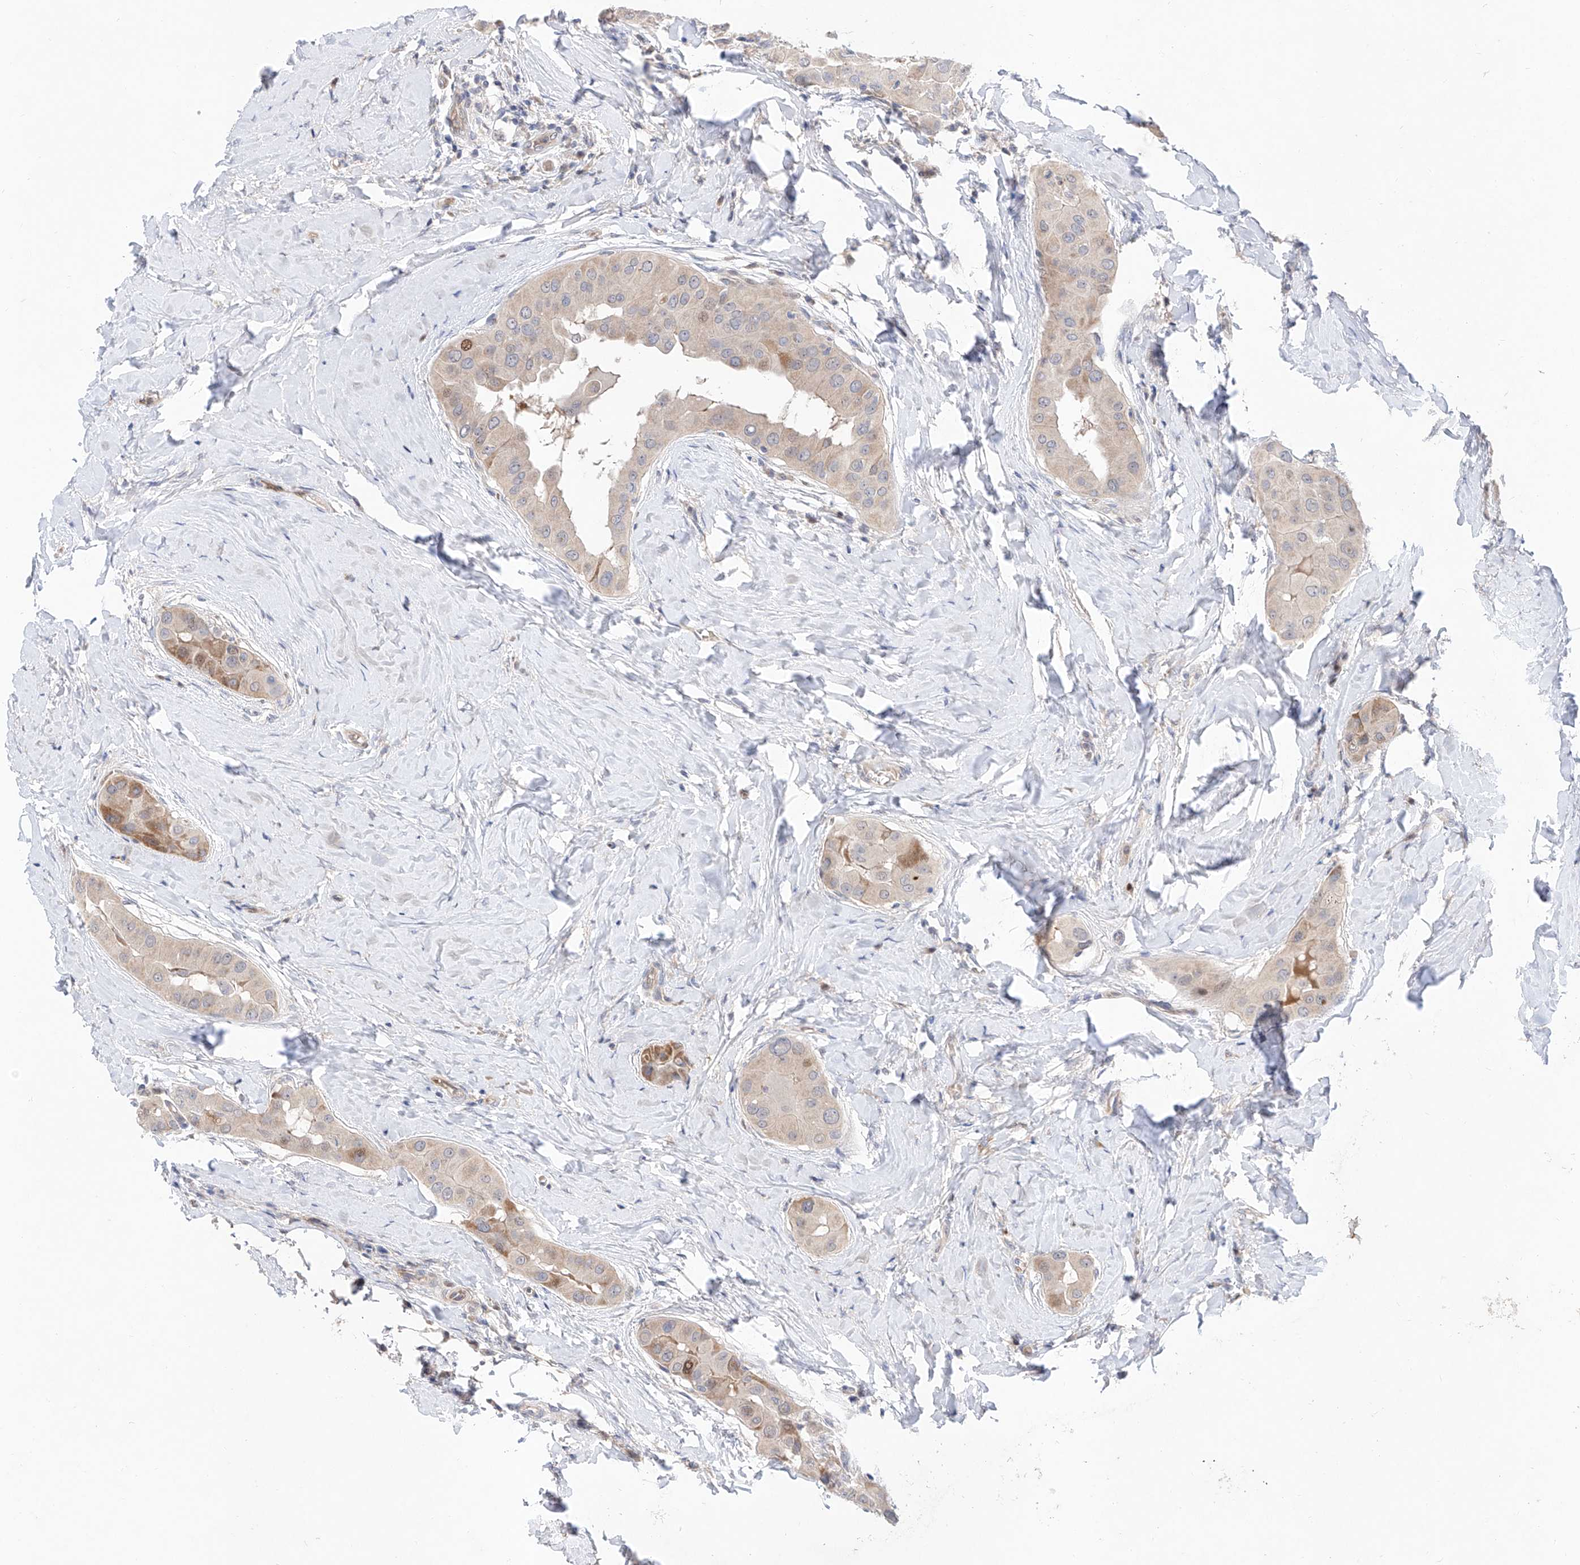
{"staining": {"intensity": "moderate", "quantity": "<25%", "location": "cytoplasmic/membranous"}, "tissue": "thyroid cancer", "cell_type": "Tumor cells", "image_type": "cancer", "snomed": [{"axis": "morphology", "description": "Papillary adenocarcinoma, NOS"}, {"axis": "topography", "description": "Thyroid gland"}], "caption": "Thyroid papillary adenocarcinoma stained with a brown dye reveals moderate cytoplasmic/membranous positive staining in about <25% of tumor cells.", "gene": "FUCA2", "patient": {"sex": "male", "age": 33}}